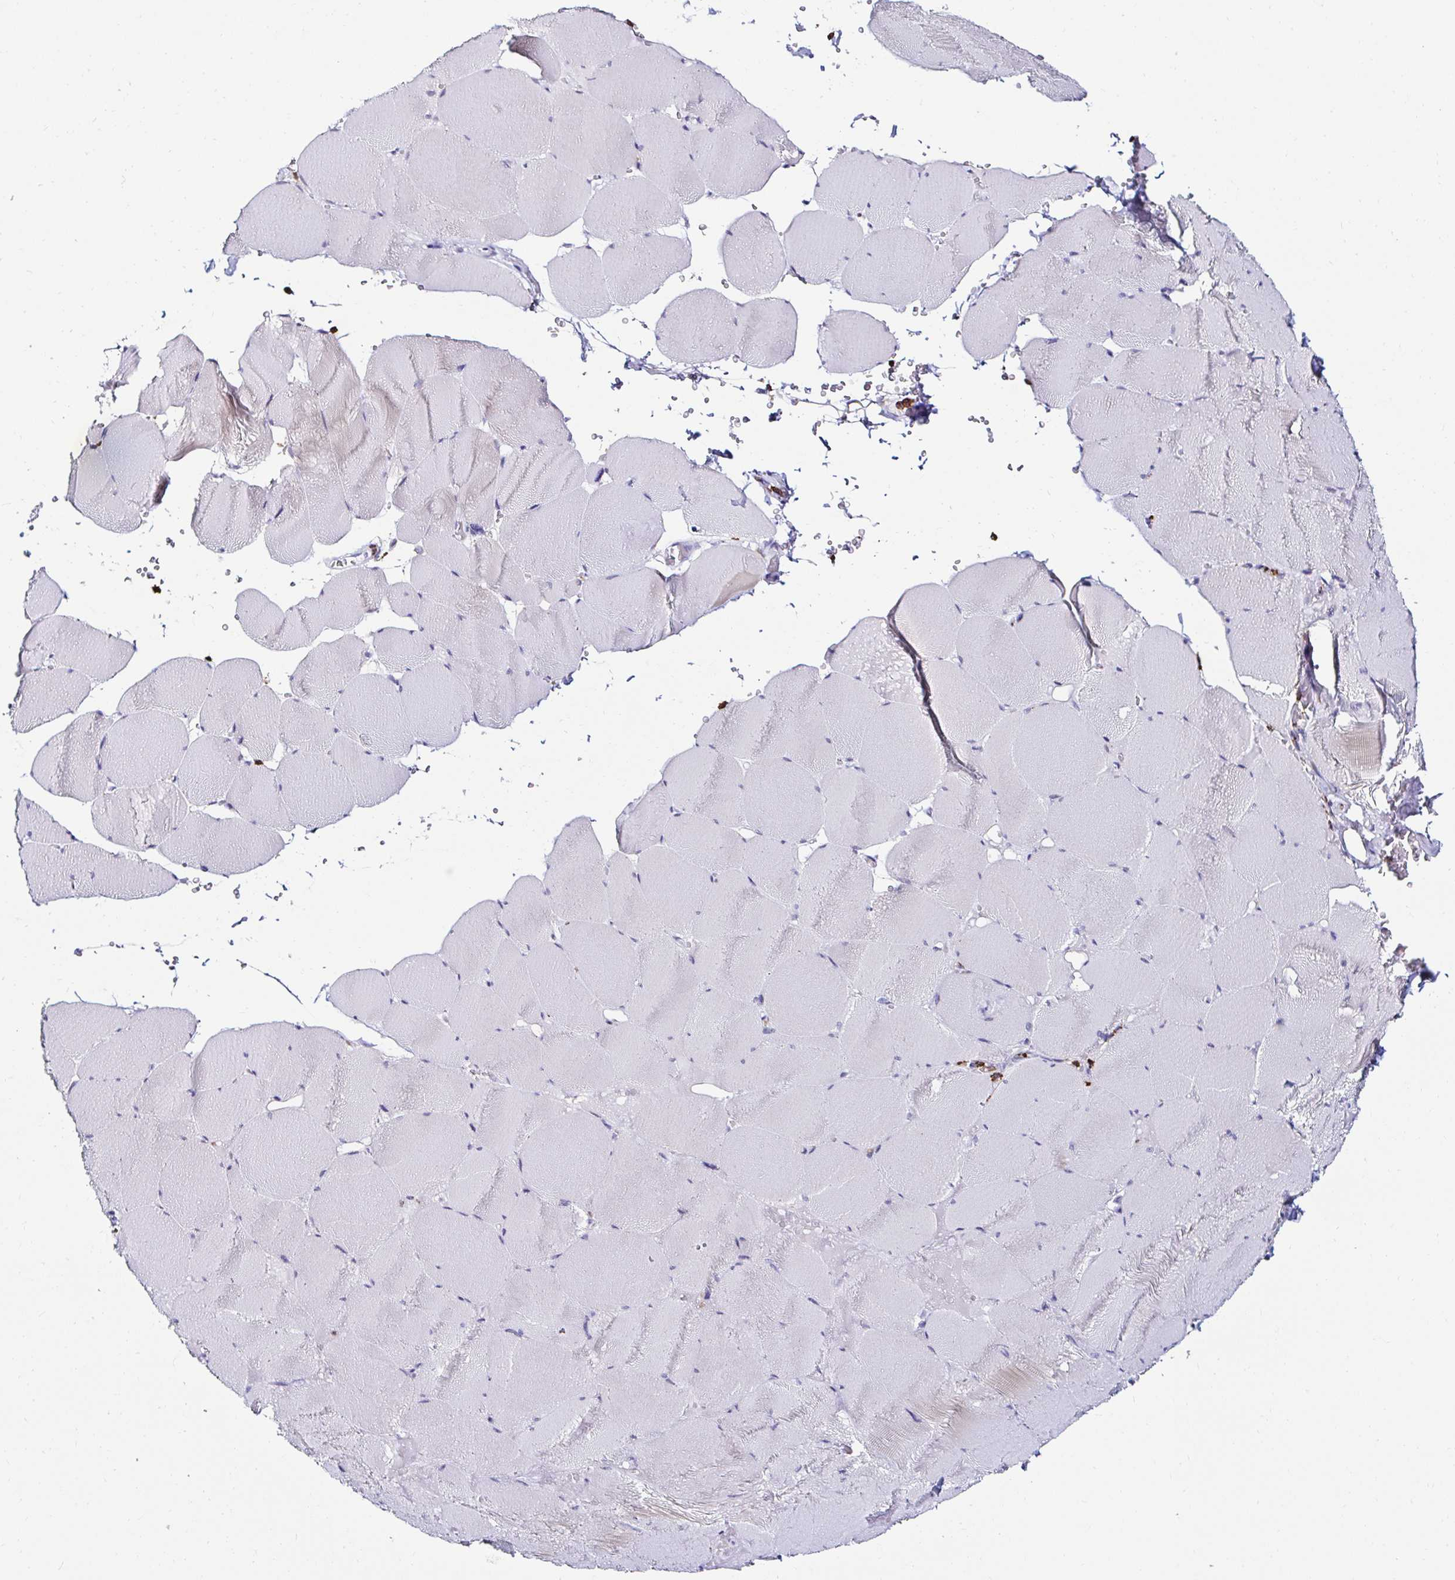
{"staining": {"intensity": "negative", "quantity": "none", "location": "none"}, "tissue": "skeletal muscle", "cell_type": "Myocytes", "image_type": "normal", "snomed": [{"axis": "morphology", "description": "Normal tissue, NOS"}, {"axis": "topography", "description": "Skeletal muscle"}, {"axis": "topography", "description": "Head-Neck"}], "caption": "IHC image of normal skeletal muscle: skeletal muscle stained with DAB (3,3'-diaminobenzidine) shows no significant protein positivity in myocytes.", "gene": "CYBB", "patient": {"sex": "male", "age": 66}}